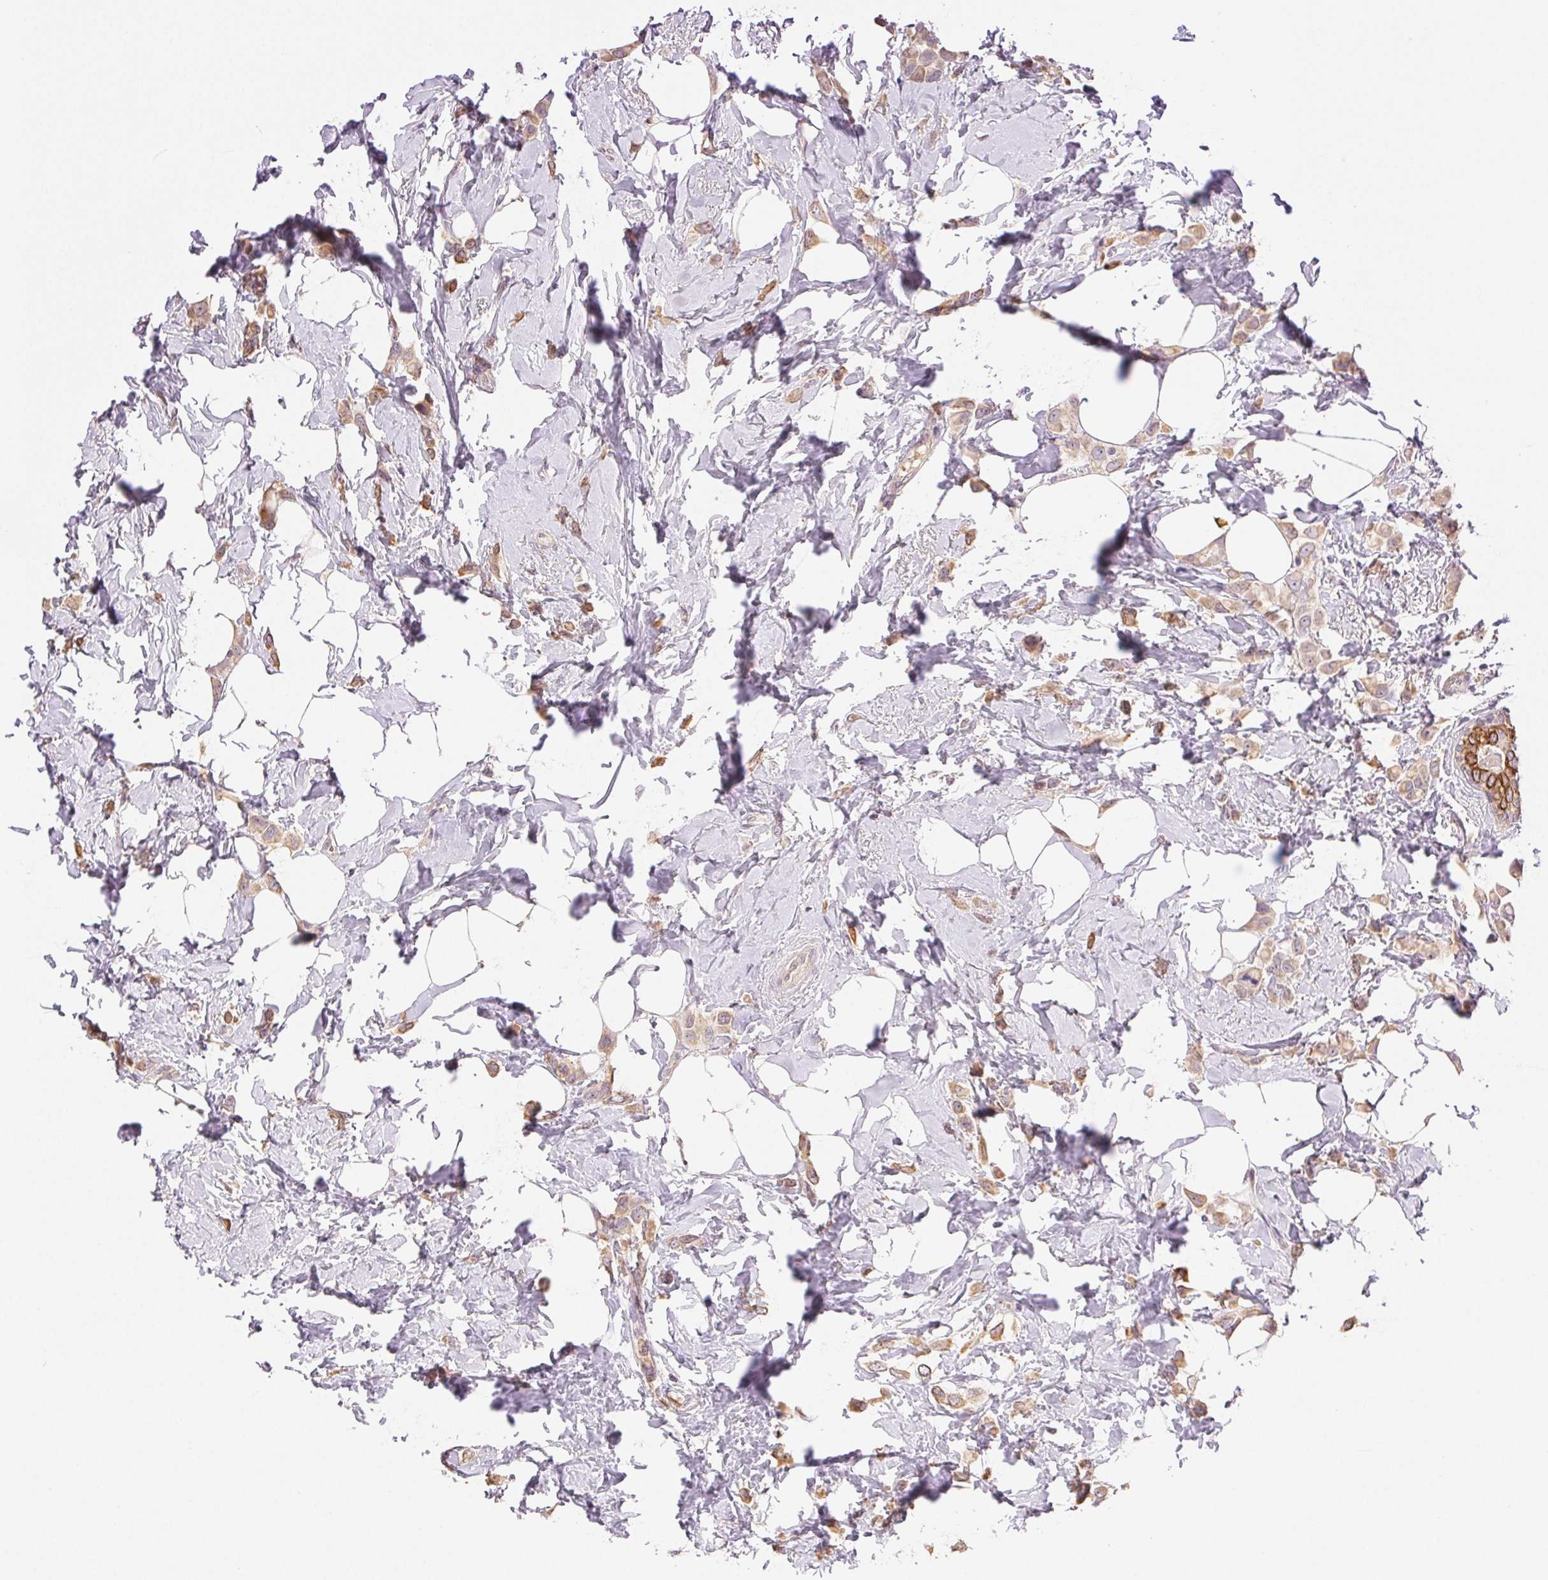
{"staining": {"intensity": "weak", "quantity": ">75%", "location": "cytoplasmic/membranous"}, "tissue": "breast cancer", "cell_type": "Tumor cells", "image_type": "cancer", "snomed": [{"axis": "morphology", "description": "Lobular carcinoma"}, {"axis": "topography", "description": "Breast"}], "caption": "Weak cytoplasmic/membranous staining for a protein is identified in about >75% of tumor cells of breast lobular carcinoma using immunohistochemistry (IHC).", "gene": "TMEM253", "patient": {"sex": "female", "age": 66}}